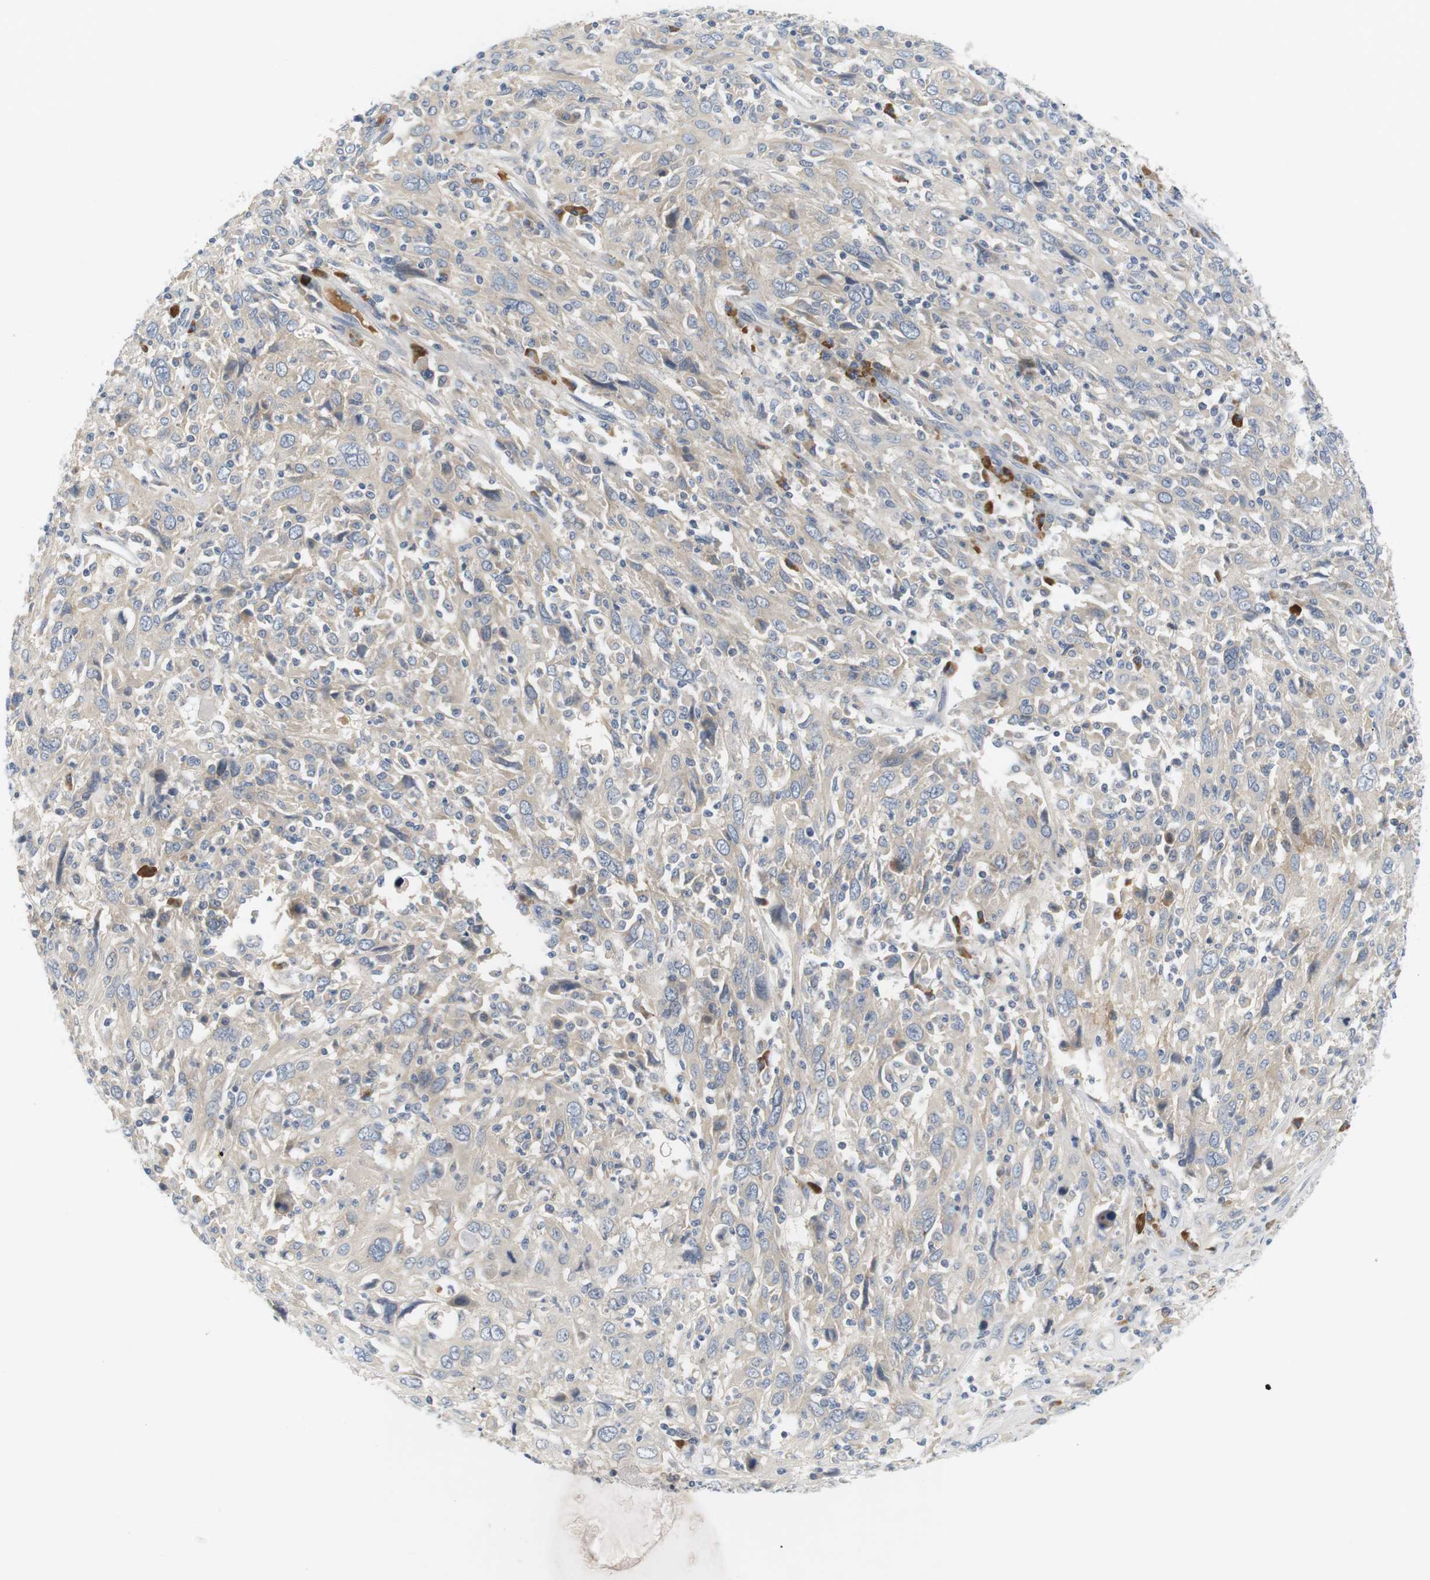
{"staining": {"intensity": "negative", "quantity": "none", "location": "none"}, "tissue": "cervical cancer", "cell_type": "Tumor cells", "image_type": "cancer", "snomed": [{"axis": "morphology", "description": "Squamous cell carcinoma, NOS"}, {"axis": "topography", "description": "Cervix"}], "caption": "Immunohistochemical staining of human squamous cell carcinoma (cervical) demonstrates no significant positivity in tumor cells. (DAB IHC with hematoxylin counter stain).", "gene": "EVA1C", "patient": {"sex": "female", "age": 46}}